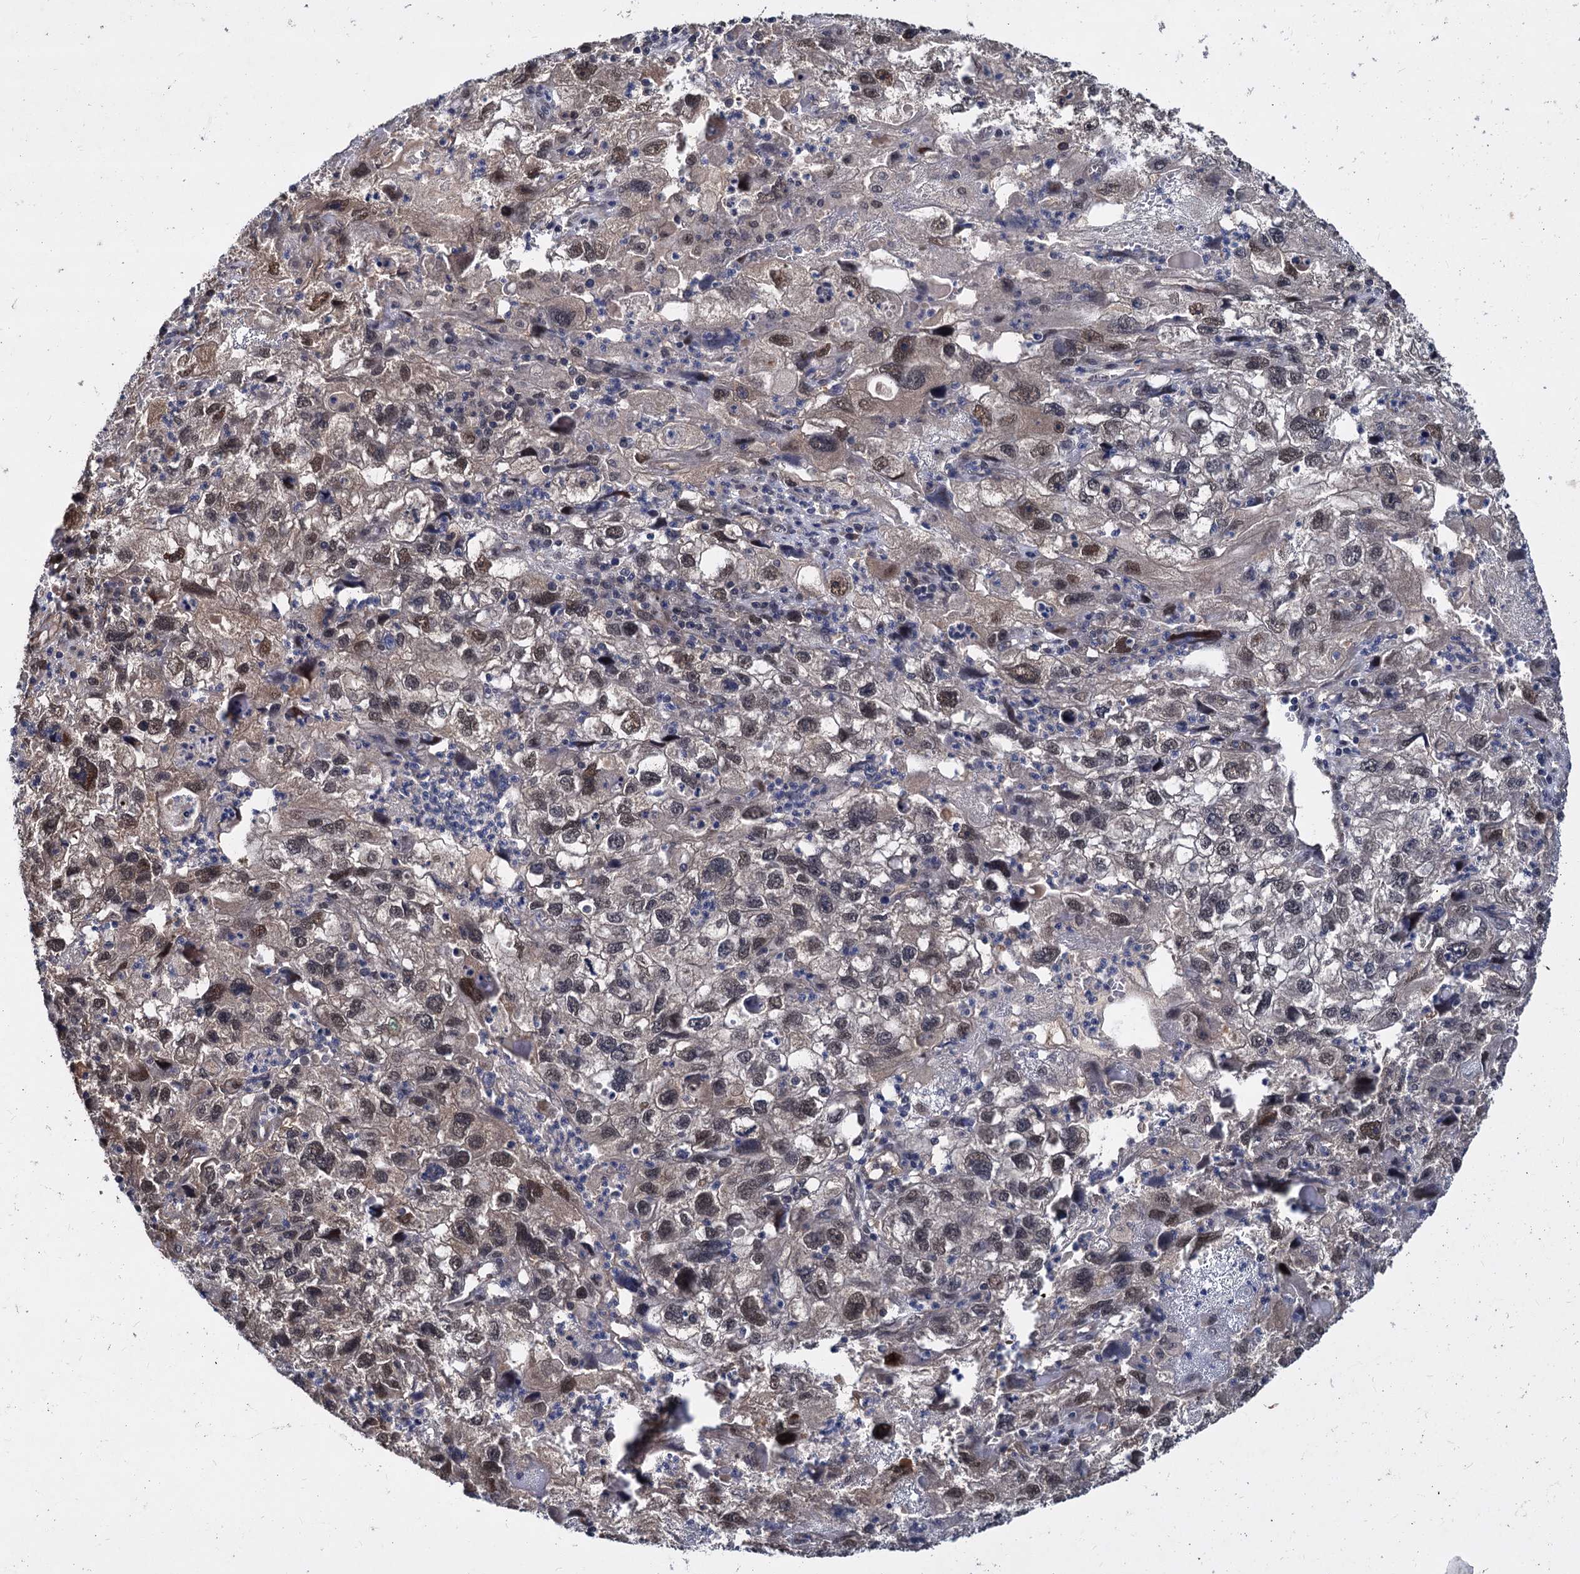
{"staining": {"intensity": "moderate", "quantity": "25%-75%", "location": "nuclear"}, "tissue": "endometrial cancer", "cell_type": "Tumor cells", "image_type": "cancer", "snomed": [{"axis": "morphology", "description": "Adenocarcinoma, NOS"}, {"axis": "topography", "description": "Endometrium"}], "caption": "Immunohistochemistry (IHC) of human endometrial adenocarcinoma exhibits medium levels of moderate nuclear positivity in about 25%-75% of tumor cells.", "gene": "PSMD4", "patient": {"sex": "female", "age": 49}}